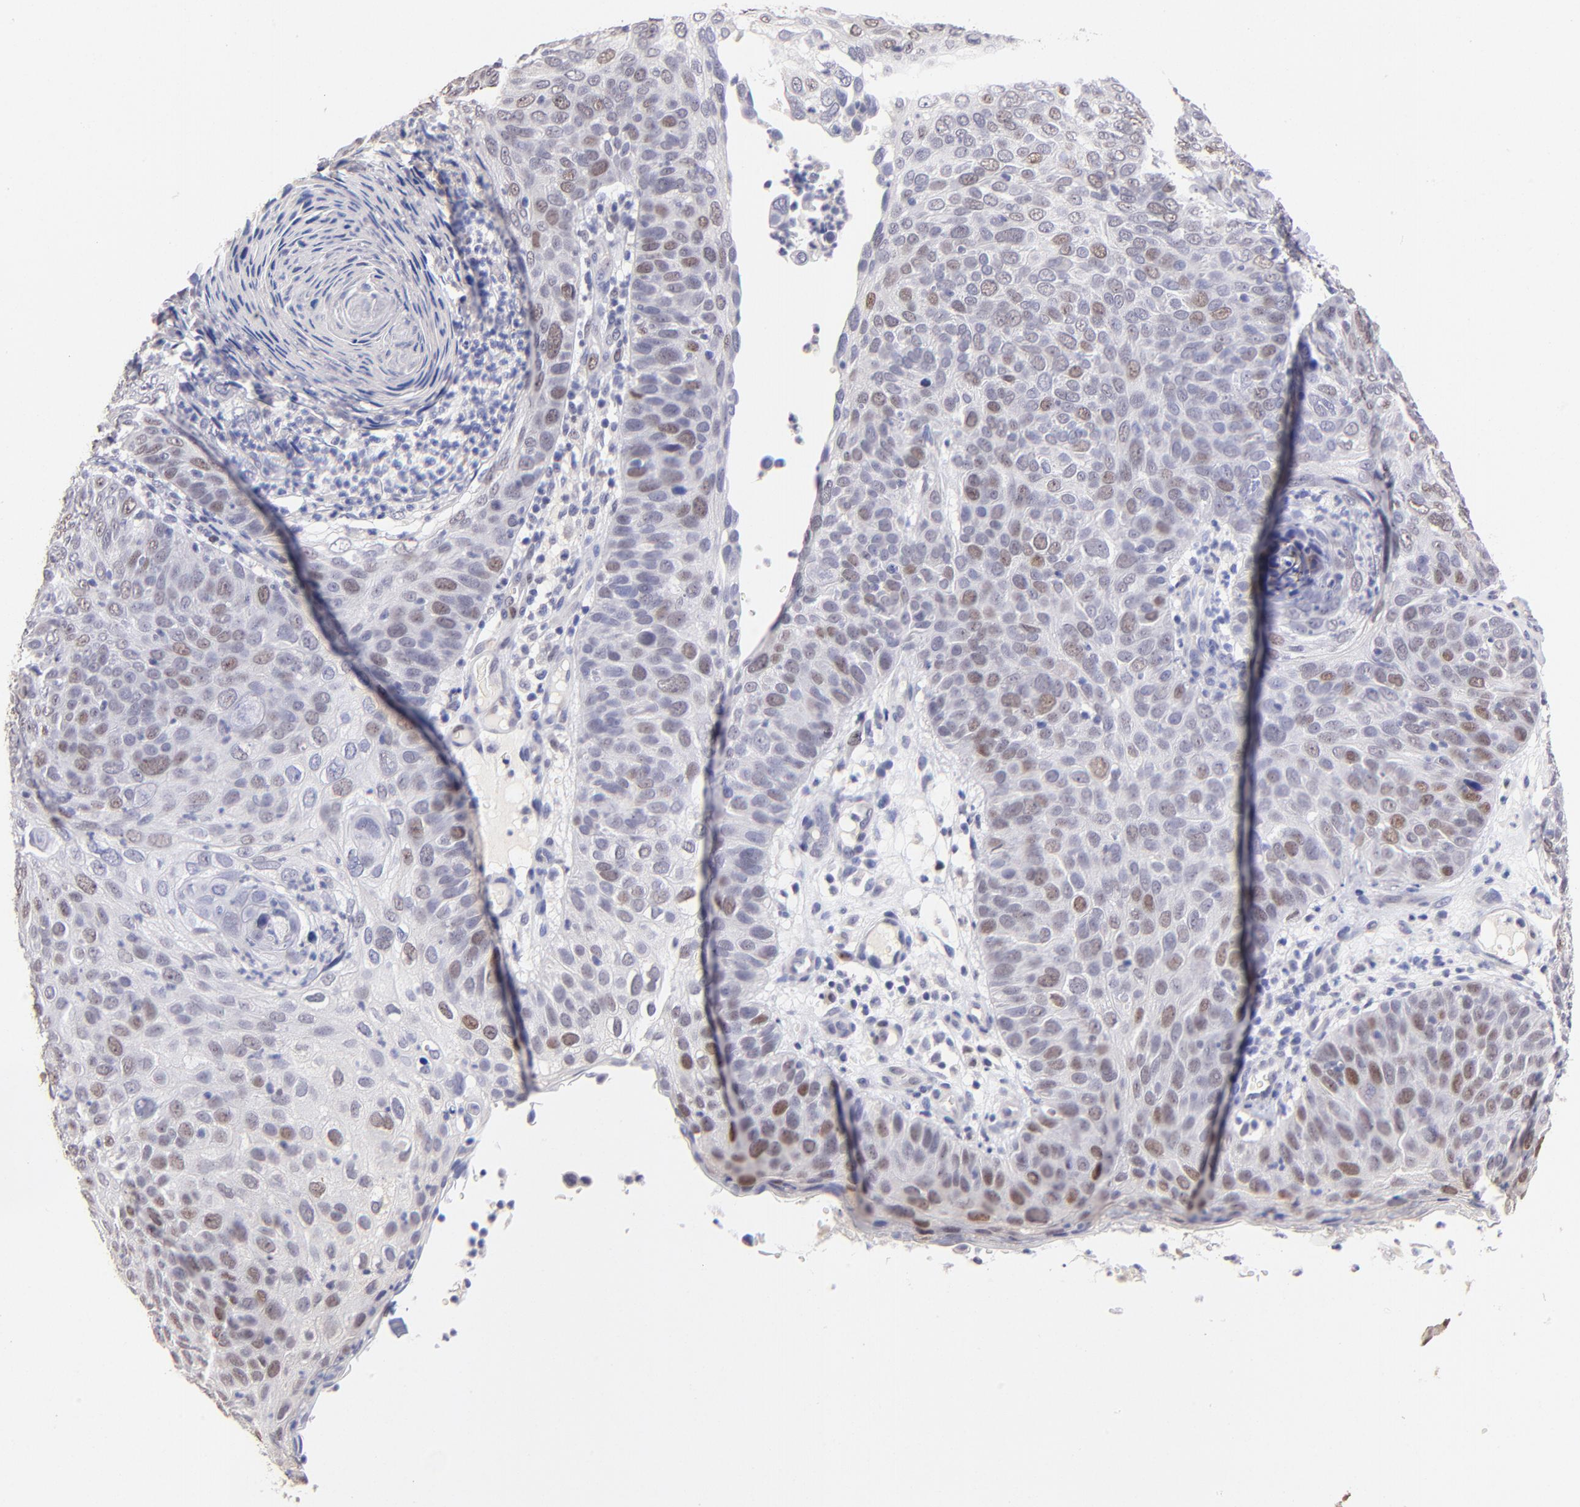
{"staining": {"intensity": "moderate", "quantity": "25%-75%", "location": "nuclear"}, "tissue": "skin cancer", "cell_type": "Tumor cells", "image_type": "cancer", "snomed": [{"axis": "morphology", "description": "Squamous cell carcinoma, NOS"}, {"axis": "topography", "description": "Skin"}], "caption": "Tumor cells reveal moderate nuclear staining in about 25%-75% of cells in skin cancer (squamous cell carcinoma).", "gene": "DNMT1", "patient": {"sex": "male", "age": 87}}